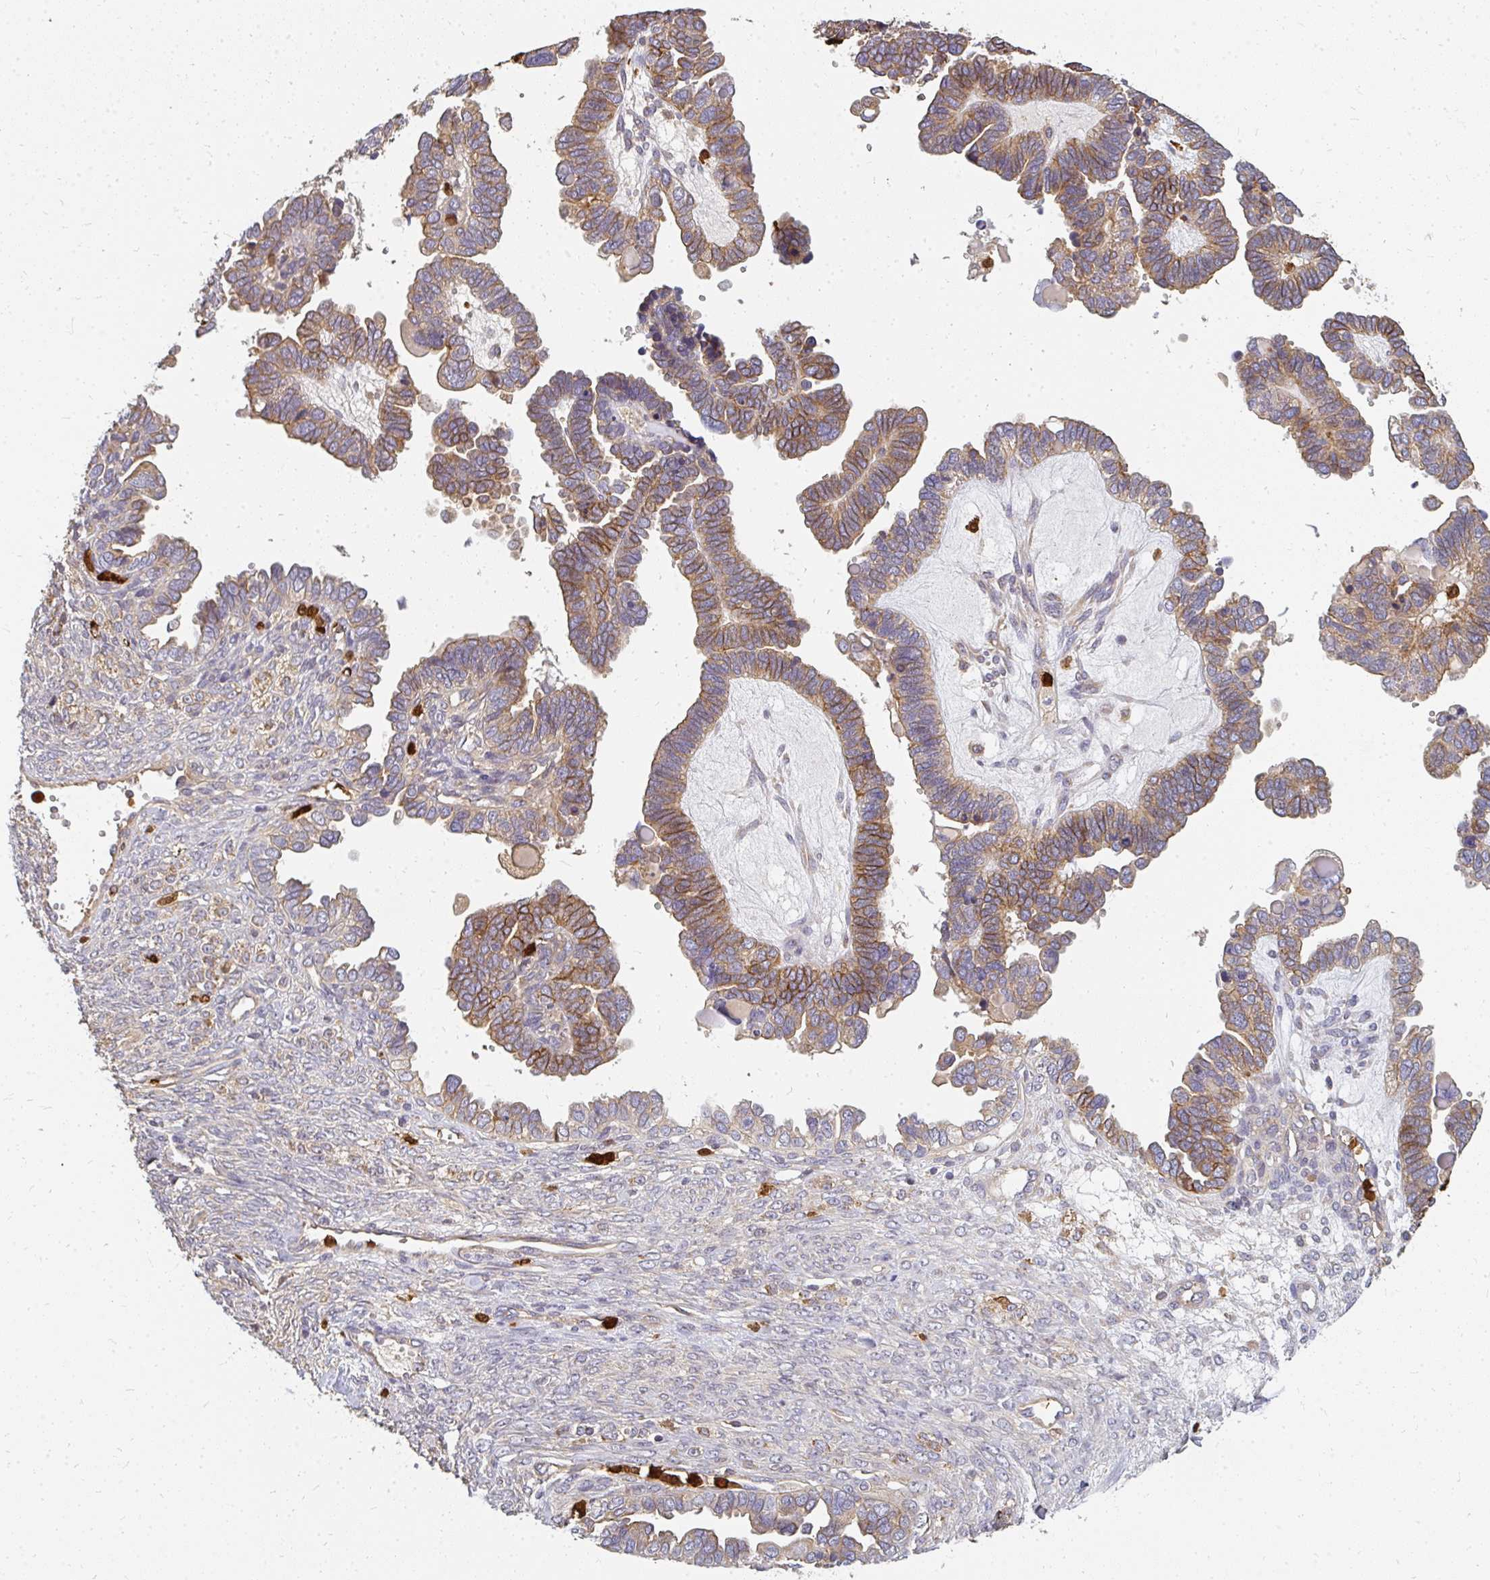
{"staining": {"intensity": "moderate", "quantity": ">75%", "location": "cytoplasmic/membranous"}, "tissue": "ovarian cancer", "cell_type": "Tumor cells", "image_type": "cancer", "snomed": [{"axis": "morphology", "description": "Cystadenocarcinoma, serous, NOS"}, {"axis": "topography", "description": "Ovary"}], "caption": "IHC of human ovarian serous cystadenocarcinoma demonstrates medium levels of moderate cytoplasmic/membranous positivity in about >75% of tumor cells.", "gene": "CNTRL", "patient": {"sex": "female", "age": 51}}